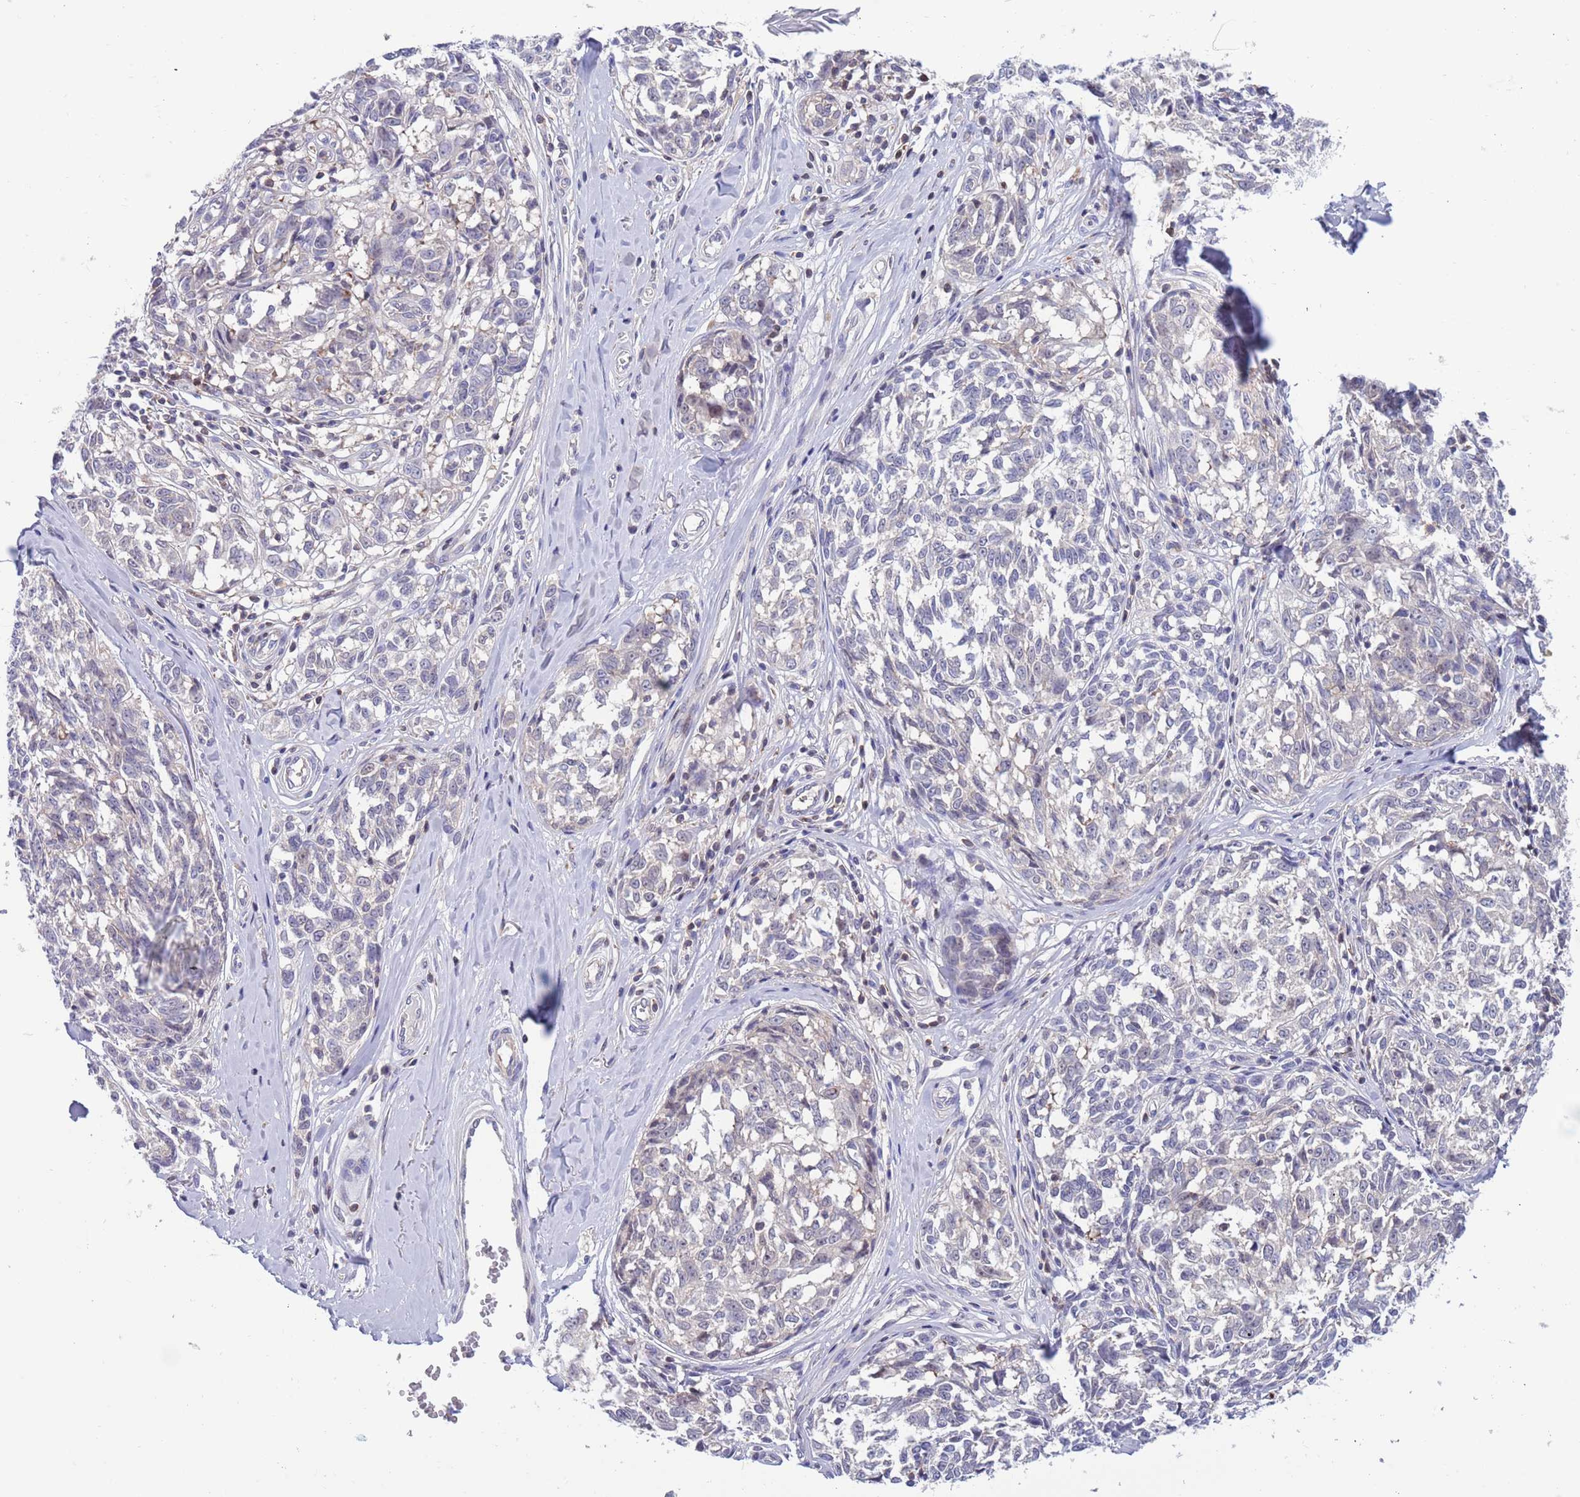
{"staining": {"intensity": "negative", "quantity": "none", "location": "none"}, "tissue": "melanoma", "cell_type": "Tumor cells", "image_type": "cancer", "snomed": [{"axis": "morphology", "description": "Normal tissue, NOS"}, {"axis": "morphology", "description": "Malignant melanoma, NOS"}, {"axis": "topography", "description": "Skin"}], "caption": "Immunohistochemical staining of malignant melanoma demonstrates no significant staining in tumor cells.", "gene": "KLHL29", "patient": {"sex": "female", "age": 64}}